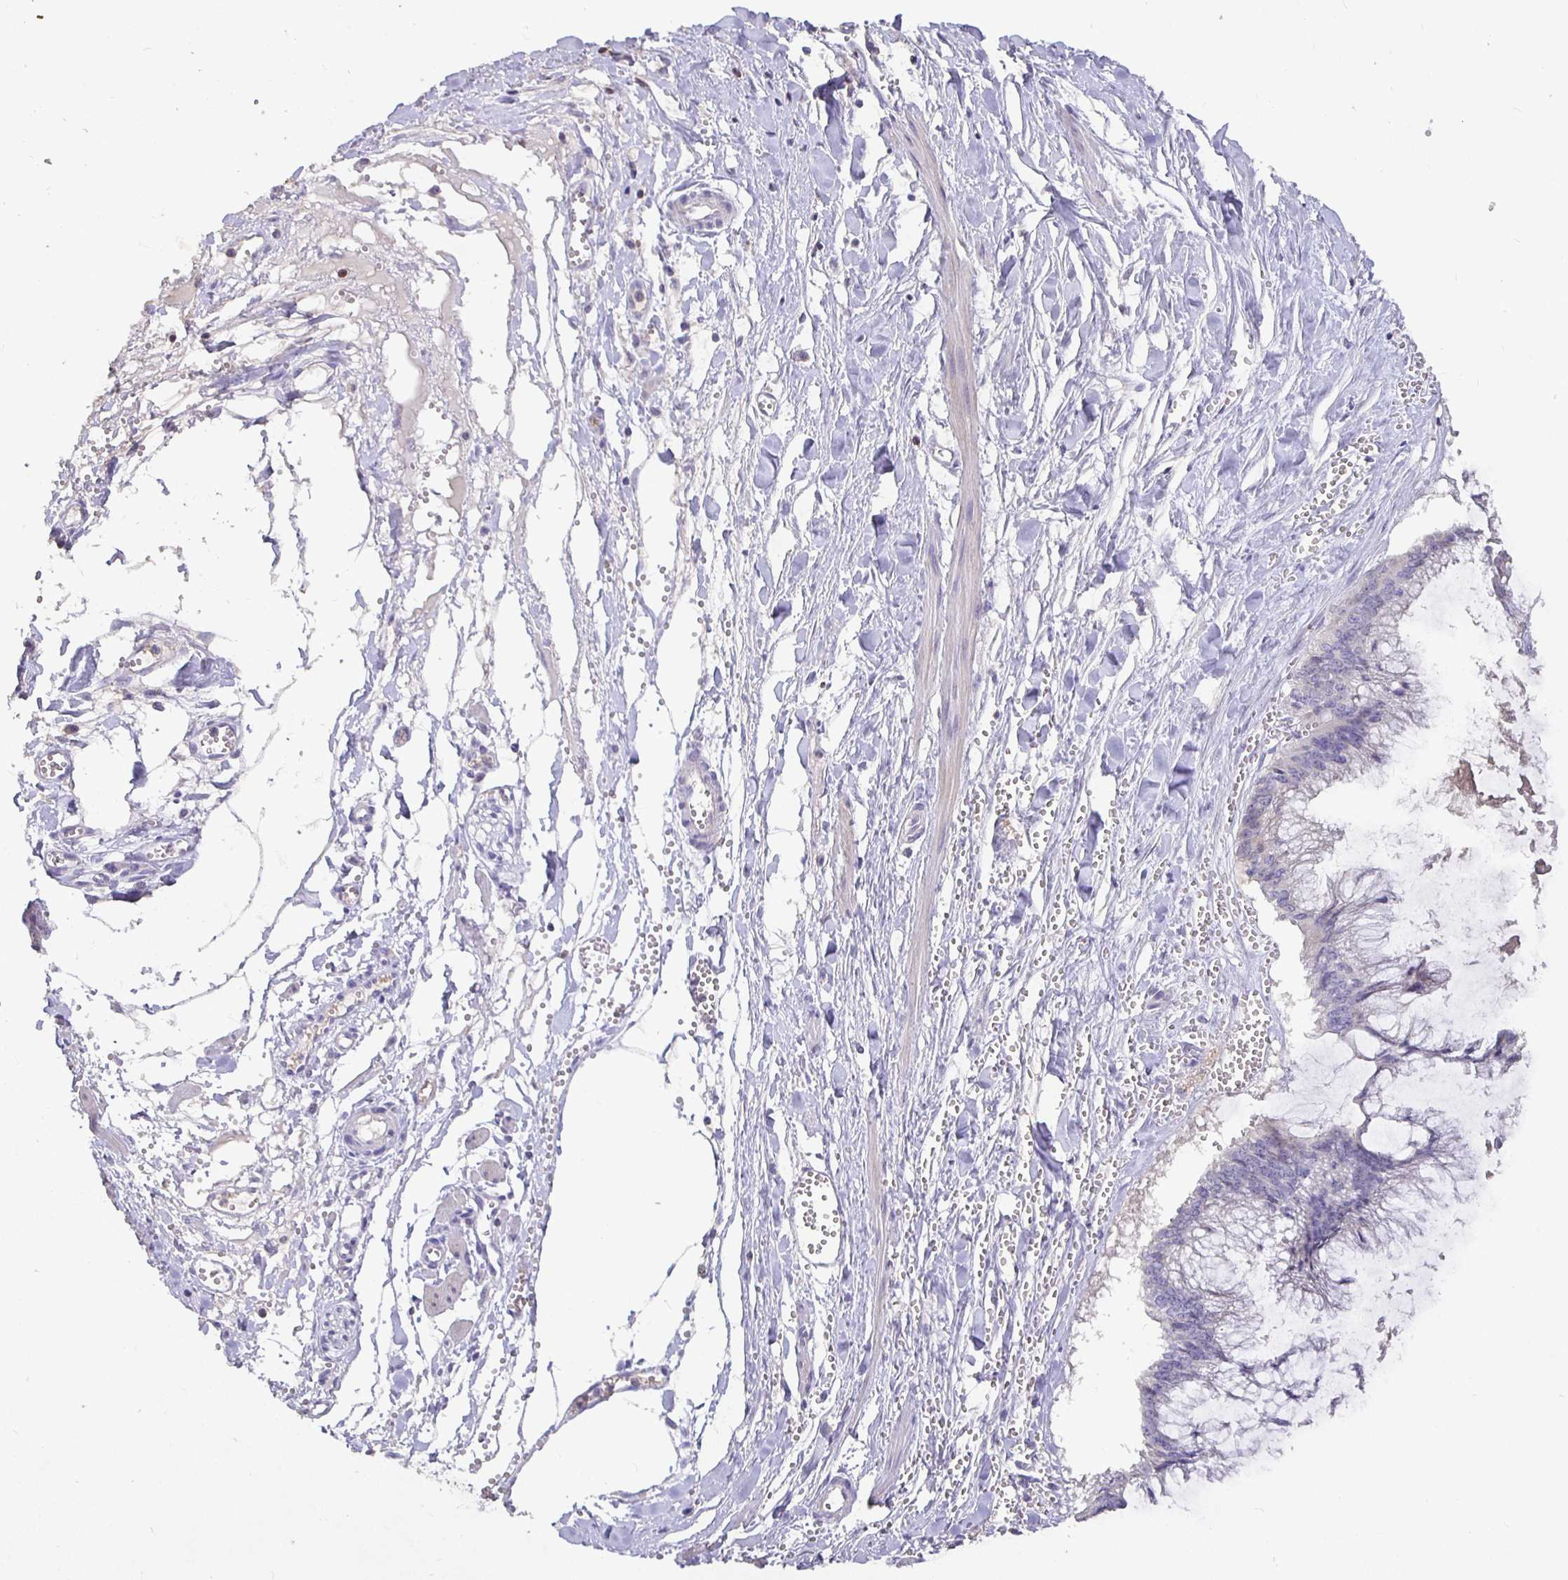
{"staining": {"intensity": "negative", "quantity": "none", "location": "none"}, "tissue": "ovarian cancer", "cell_type": "Tumor cells", "image_type": "cancer", "snomed": [{"axis": "morphology", "description": "Cystadenocarcinoma, mucinous, NOS"}, {"axis": "topography", "description": "Ovary"}], "caption": "High magnification brightfield microscopy of ovarian cancer stained with DAB (brown) and counterstained with hematoxylin (blue): tumor cells show no significant positivity. (DAB IHC with hematoxylin counter stain).", "gene": "SHISA4", "patient": {"sex": "female", "age": 44}}